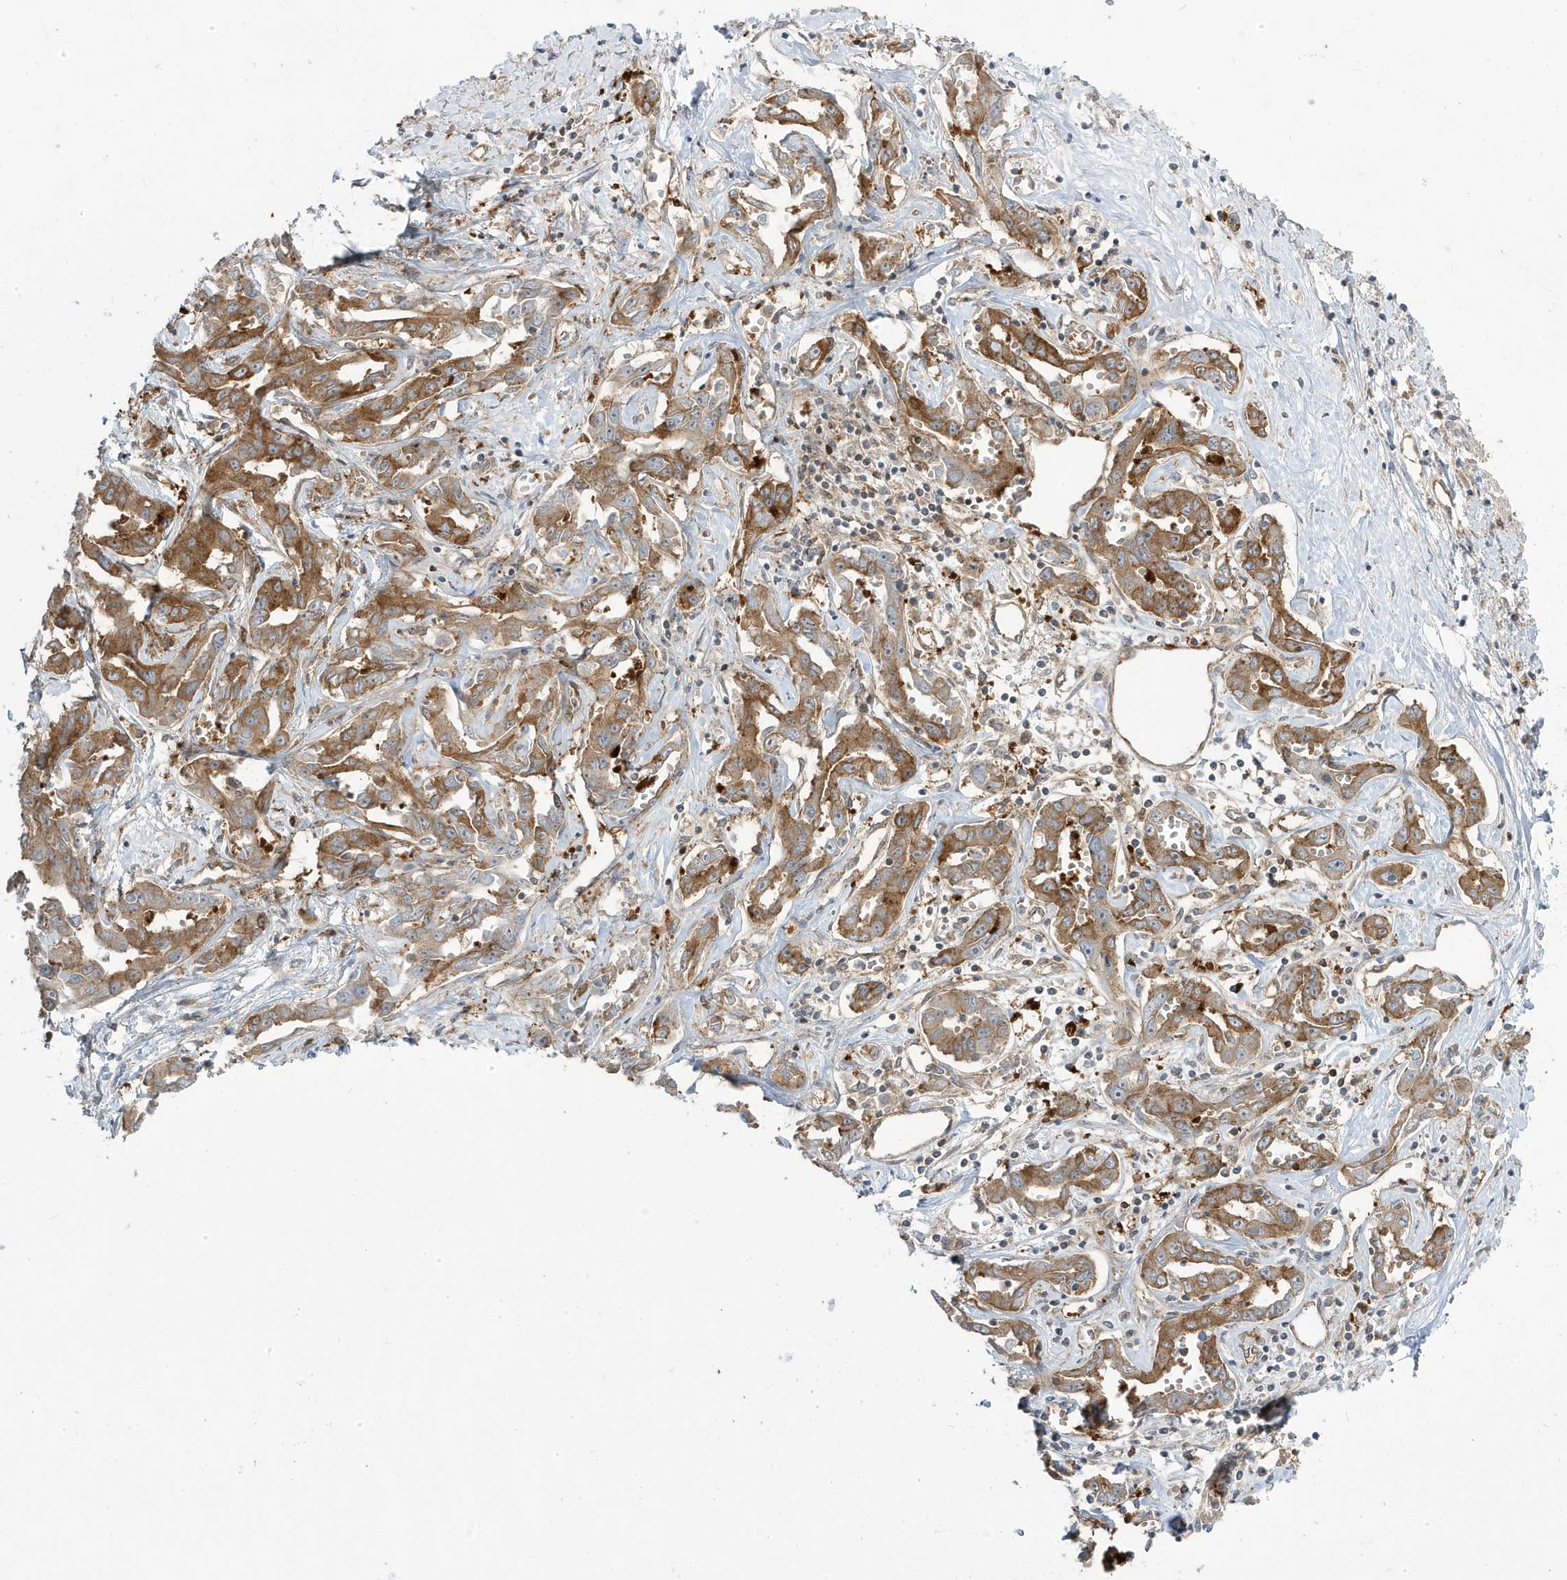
{"staining": {"intensity": "moderate", "quantity": ">75%", "location": "cytoplasmic/membranous"}, "tissue": "liver cancer", "cell_type": "Tumor cells", "image_type": "cancer", "snomed": [{"axis": "morphology", "description": "Cholangiocarcinoma"}, {"axis": "topography", "description": "Liver"}], "caption": "Tumor cells show moderate cytoplasmic/membranous expression in about >75% of cells in liver cholangiocarcinoma. The staining is performed using DAB (3,3'-diaminobenzidine) brown chromogen to label protein expression. The nuclei are counter-stained blue using hematoxylin.", "gene": "STAM", "patient": {"sex": "male", "age": 59}}